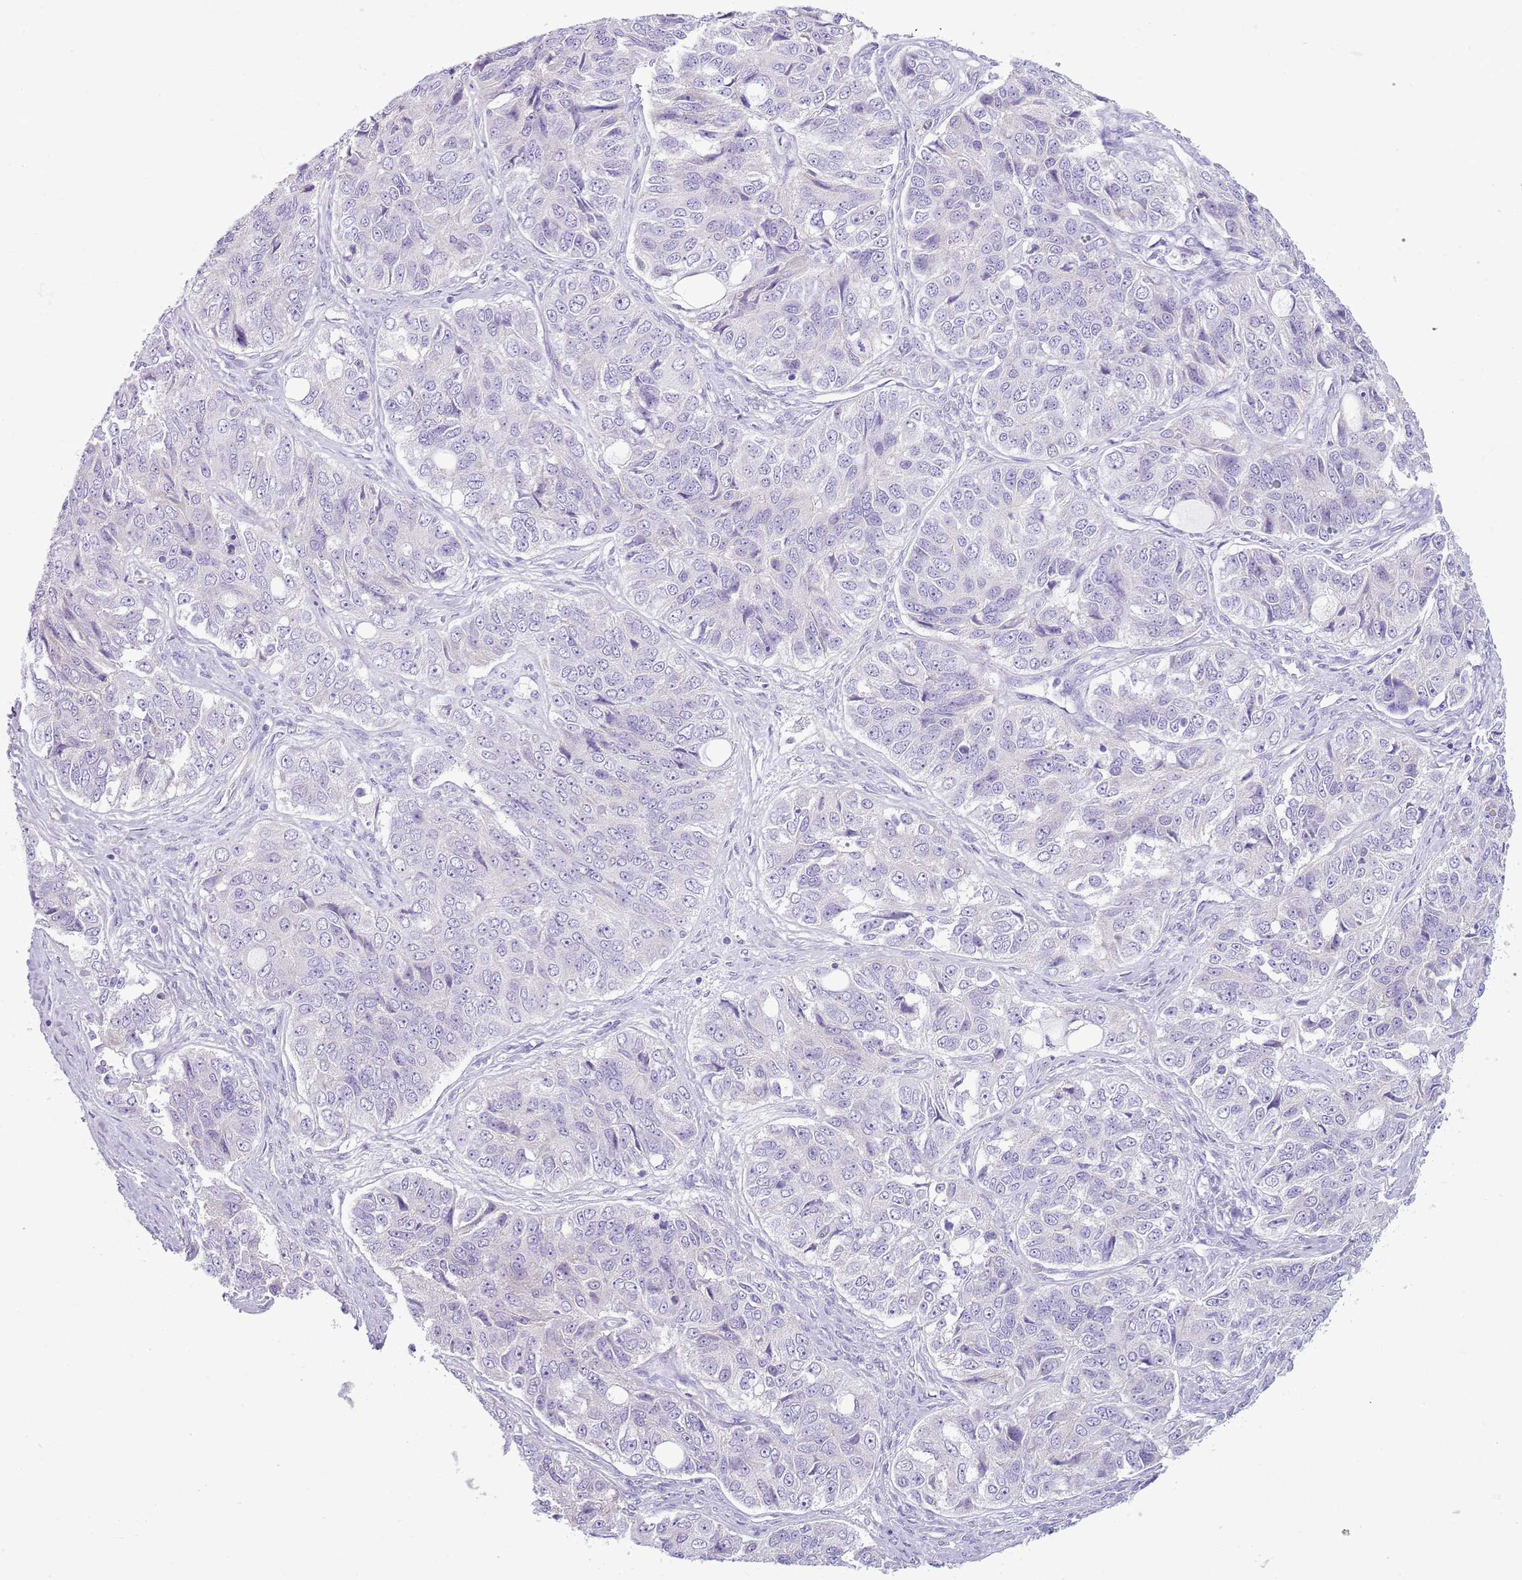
{"staining": {"intensity": "negative", "quantity": "none", "location": "none"}, "tissue": "ovarian cancer", "cell_type": "Tumor cells", "image_type": "cancer", "snomed": [{"axis": "morphology", "description": "Carcinoma, endometroid"}, {"axis": "topography", "description": "Ovary"}], "caption": "The image shows no significant expression in tumor cells of endometroid carcinoma (ovarian).", "gene": "CD177", "patient": {"sex": "female", "age": 51}}